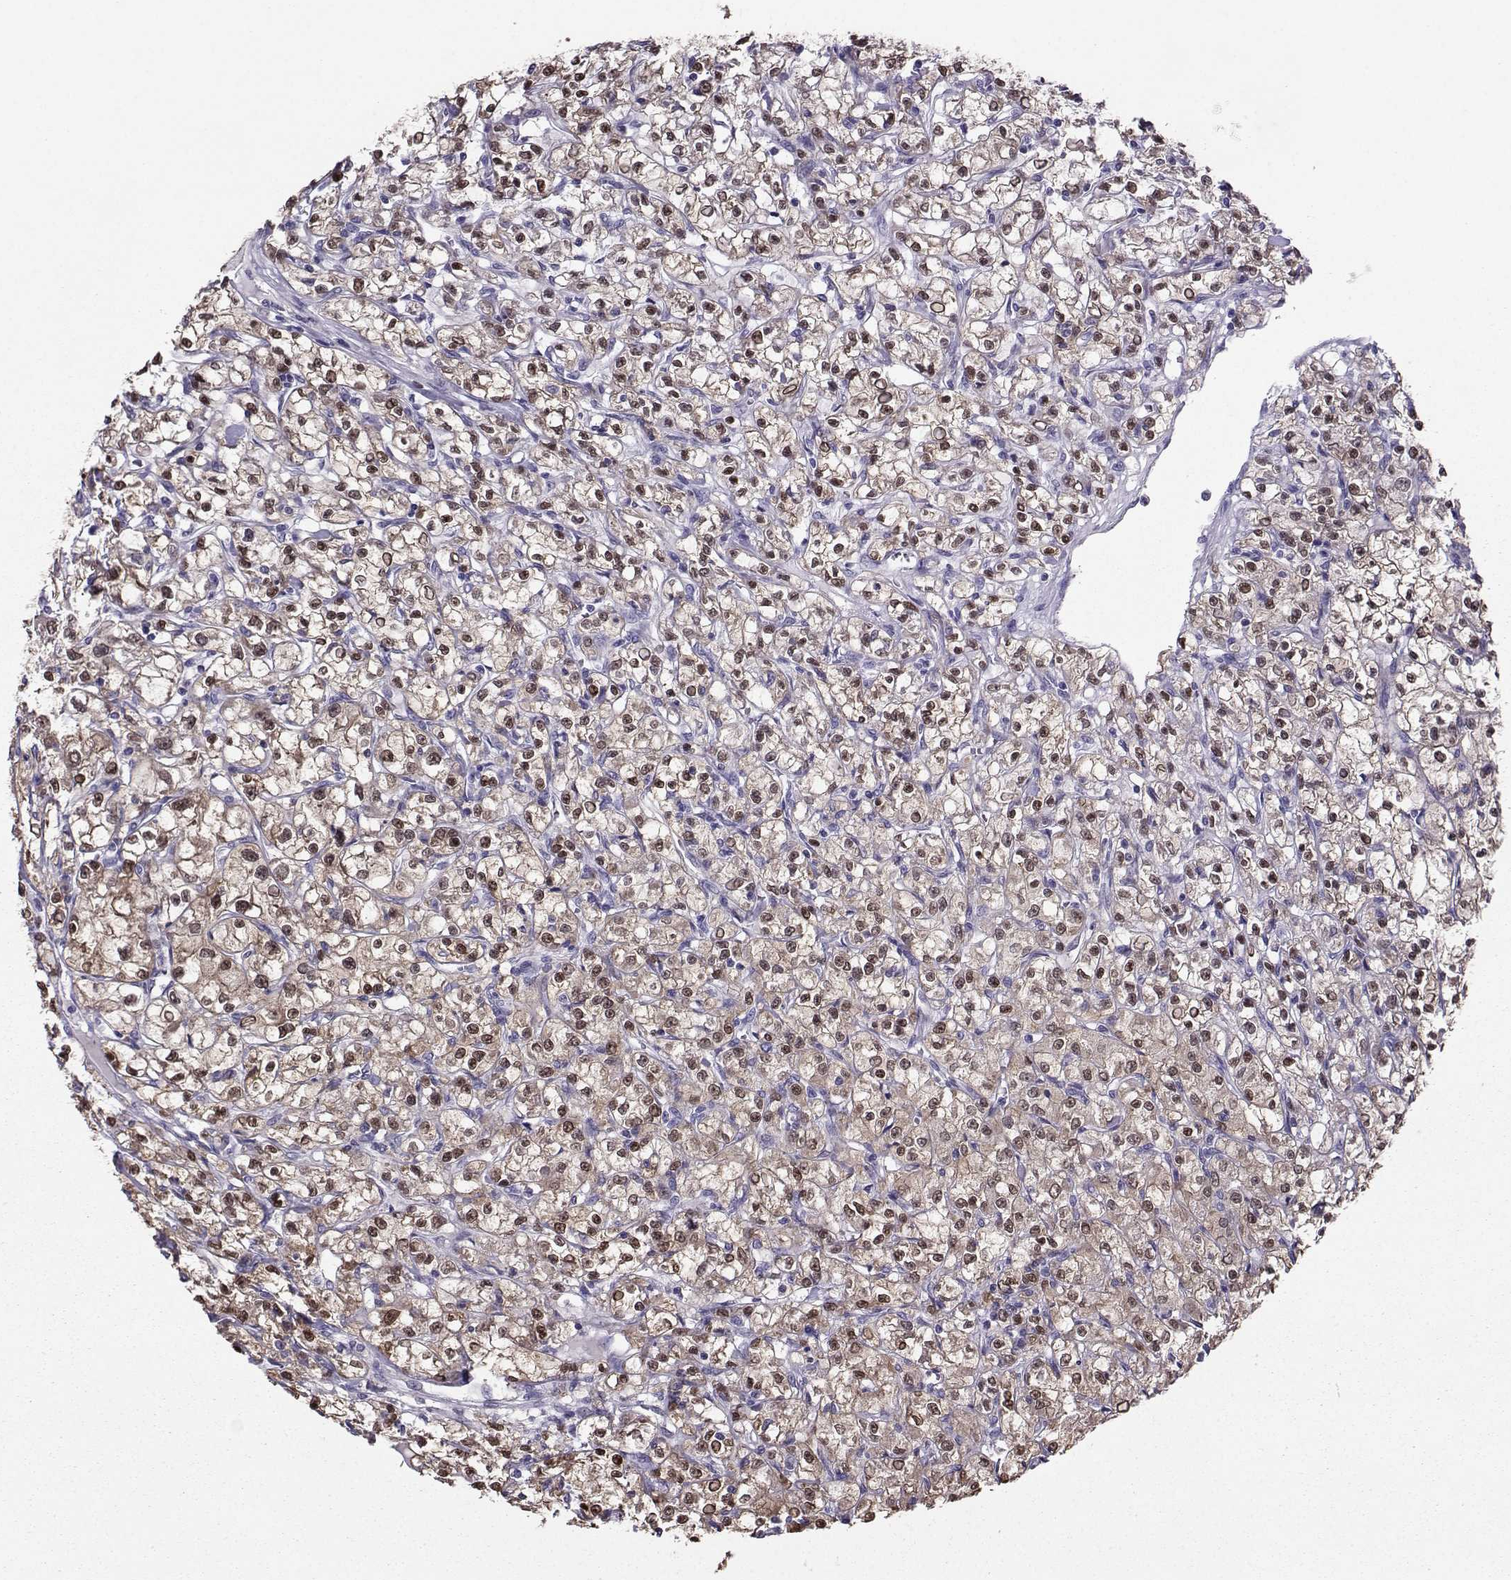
{"staining": {"intensity": "weak", "quantity": ">75%", "location": "nuclear"}, "tissue": "renal cancer", "cell_type": "Tumor cells", "image_type": "cancer", "snomed": [{"axis": "morphology", "description": "Adenocarcinoma, NOS"}, {"axis": "topography", "description": "Kidney"}], "caption": "Brown immunohistochemical staining in adenocarcinoma (renal) reveals weak nuclear positivity in approximately >75% of tumor cells. (DAB (3,3'-diaminobenzidine) = brown stain, brightfield microscopy at high magnification).", "gene": "PGK1", "patient": {"sex": "female", "age": 59}}